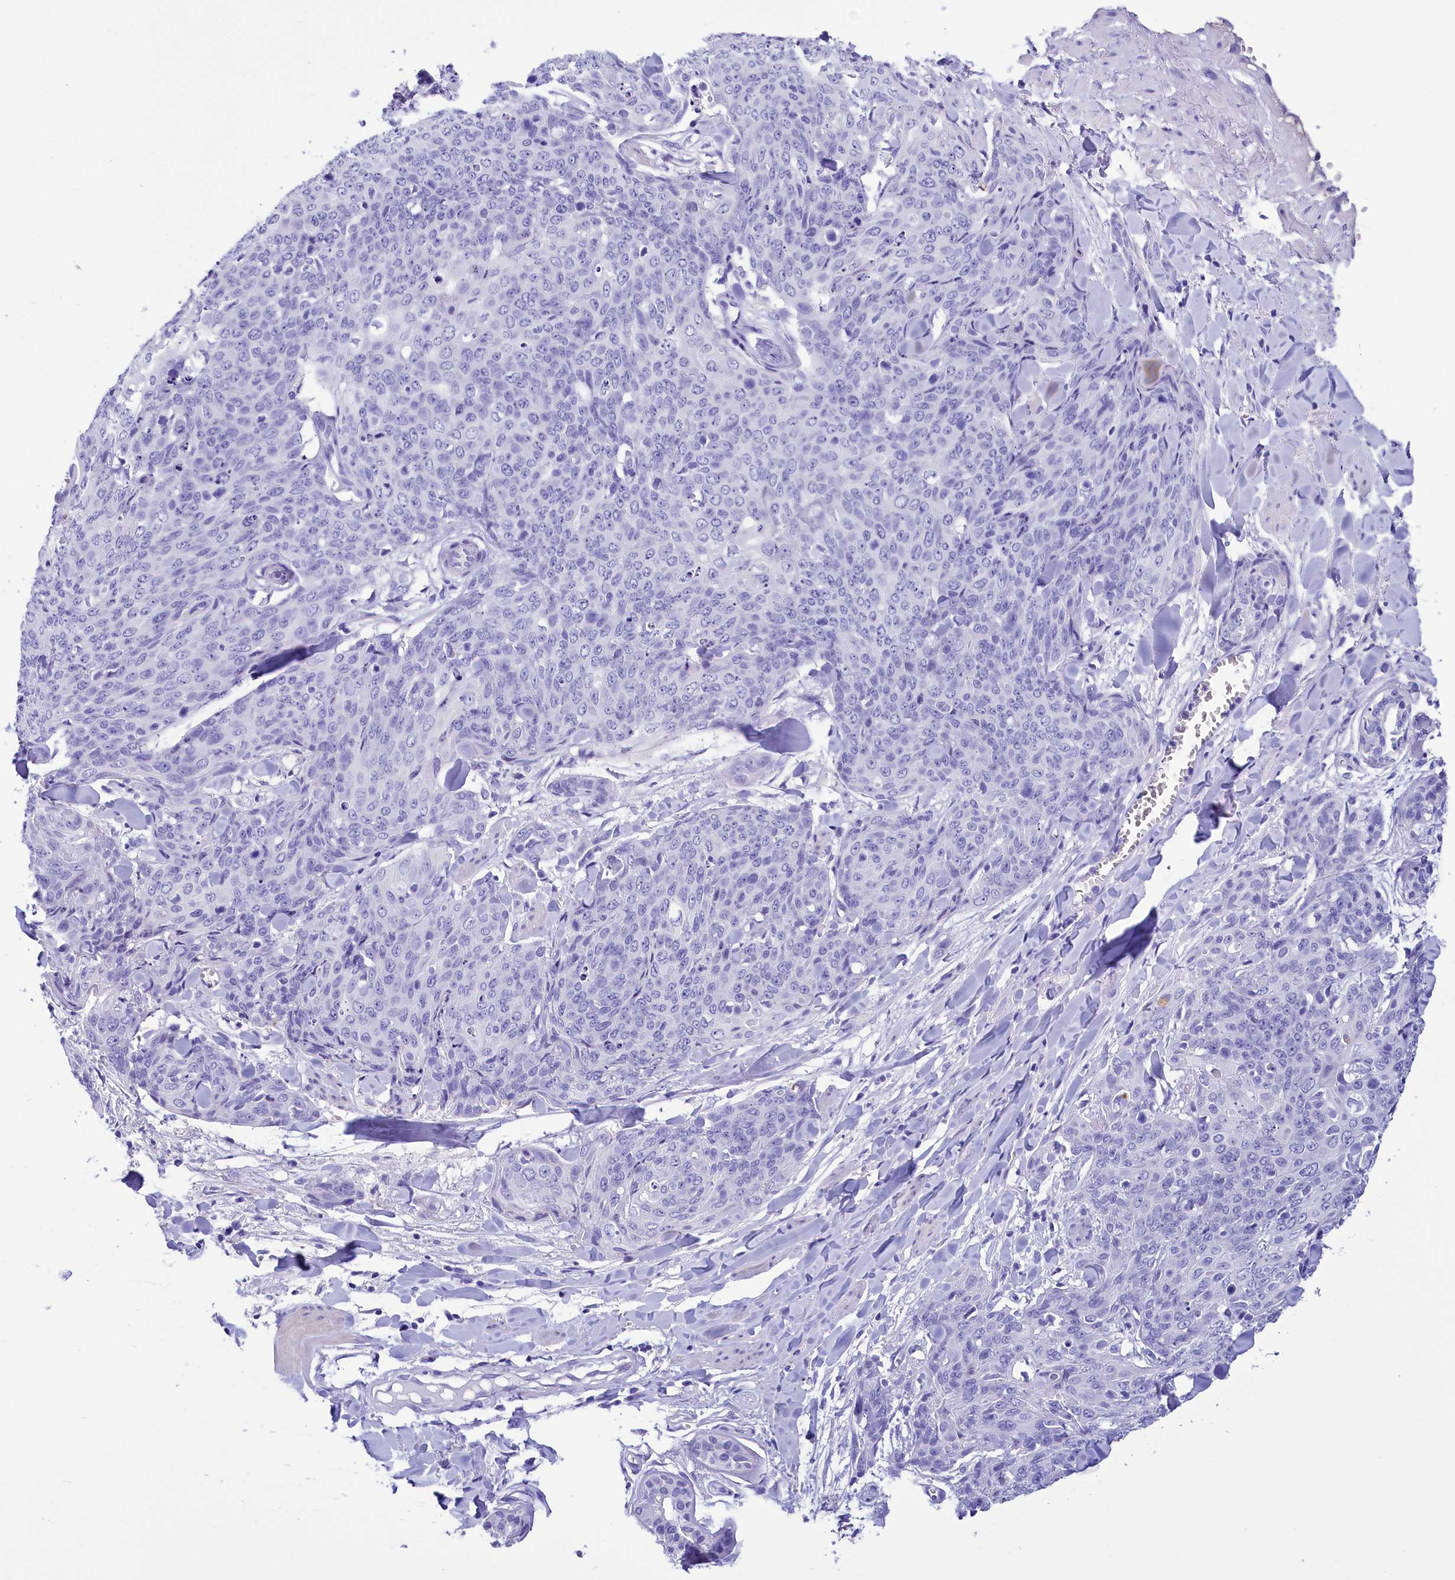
{"staining": {"intensity": "negative", "quantity": "none", "location": "none"}, "tissue": "skin cancer", "cell_type": "Tumor cells", "image_type": "cancer", "snomed": [{"axis": "morphology", "description": "Squamous cell carcinoma, NOS"}, {"axis": "topography", "description": "Skin"}, {"axis": "topography", "description": "Vulva"}], "caption": "Immunohistochemical staining of skin squamous cell carcinoma reveals no significant staining in tumor cells.", "gene": "TTC36", "patient": {"sex": "female", "age": 85}}